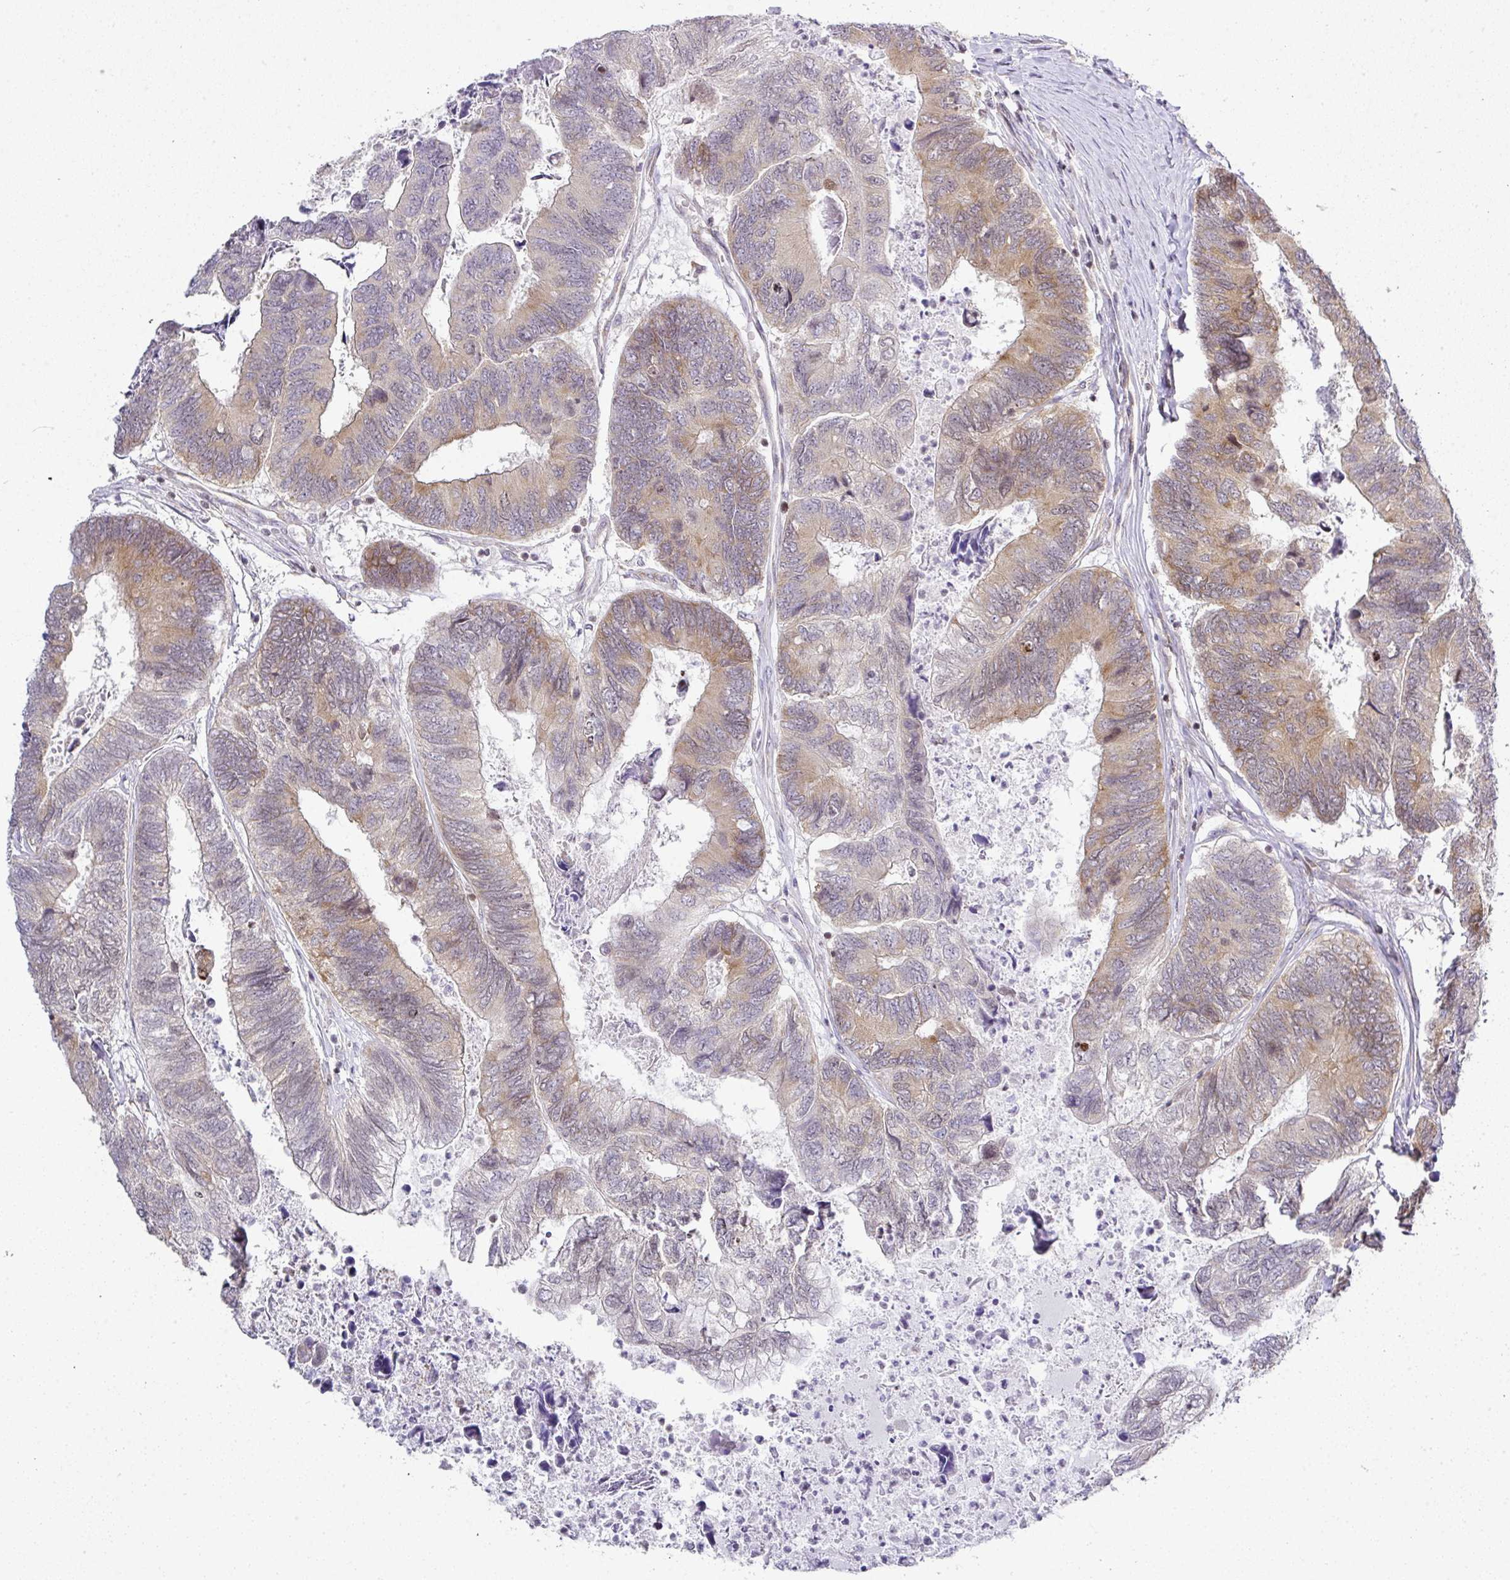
{"staining": {"intensity": "moderate", "quantity": "<25%", "location": "cytoplasmic/membranous"}, "tissue": "colorectal cancer", "cell_type": "Tumor cells", "image_type": "cancer", "snomed": [{"axis": "morphology", "description": "Adenocarcinoma, NOS"}, {"axis": "topography", "description": "Colon"}], "caption": "The image demonstrates staining of colorectal cancer (adenocarcinoma), revealing moderate cytoplasmic/membranous protein expression (brown color) within tumor cells.", "gene": "FAM32A", "patient": {"sex": "female", "age": 67}}